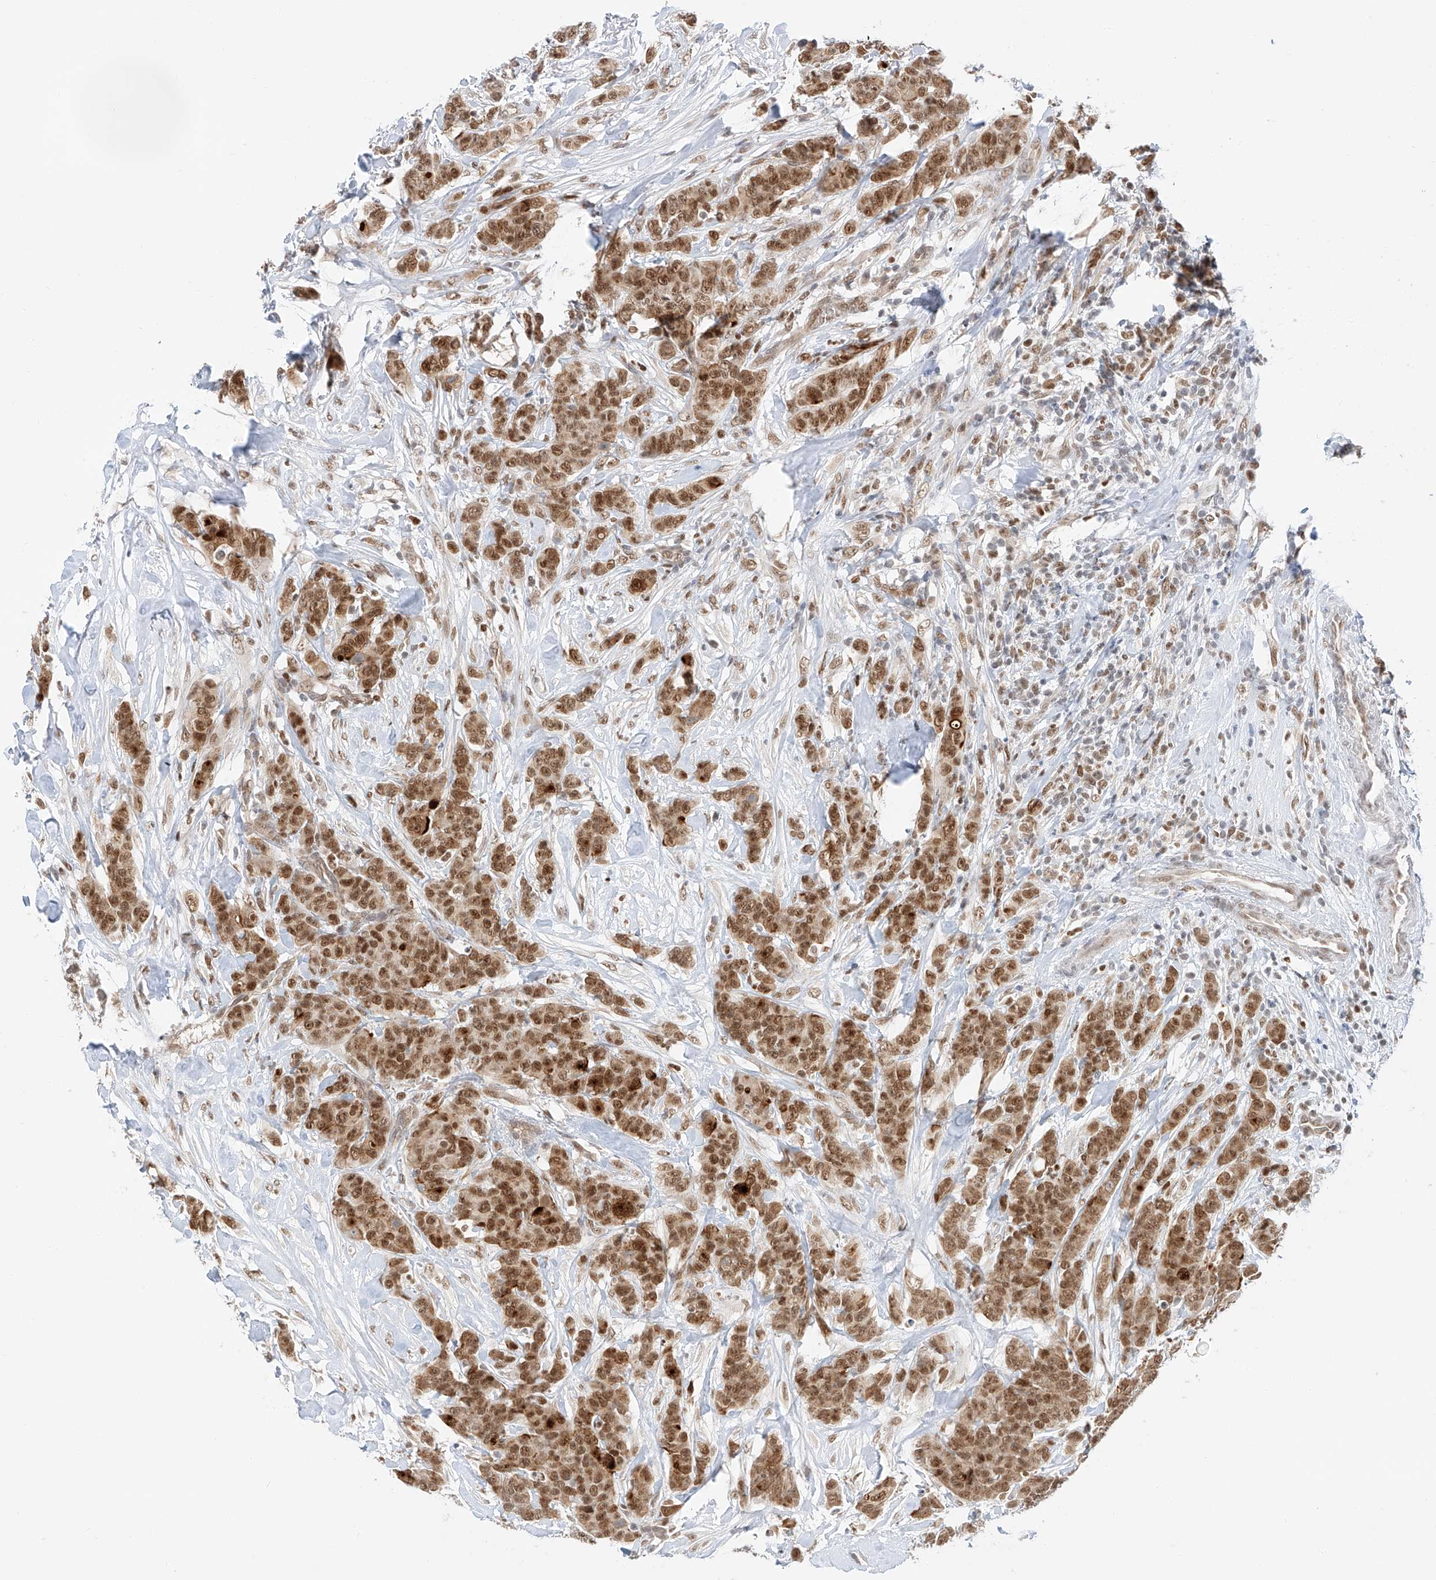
{"staining": {"intensity": "moderate", "quantity": ">75%", "location": "cytoplasmic/membranous,nuclear"}, "tissue": "breast cancer", "cell_type": "Tumor cells", "image_type": "cancer", "snomed": [{"axis": "morphology", "description": "Duct carcinoma"}, {"axis": "topography", "description": "Breast"}], "caption": "Breast cancer (invasive ductal carcinoma) stained with a protein marker exhibits moderate staining in tumor cells.", "gene": "POGK", "patient": {"sex": "female", "age": 40}}